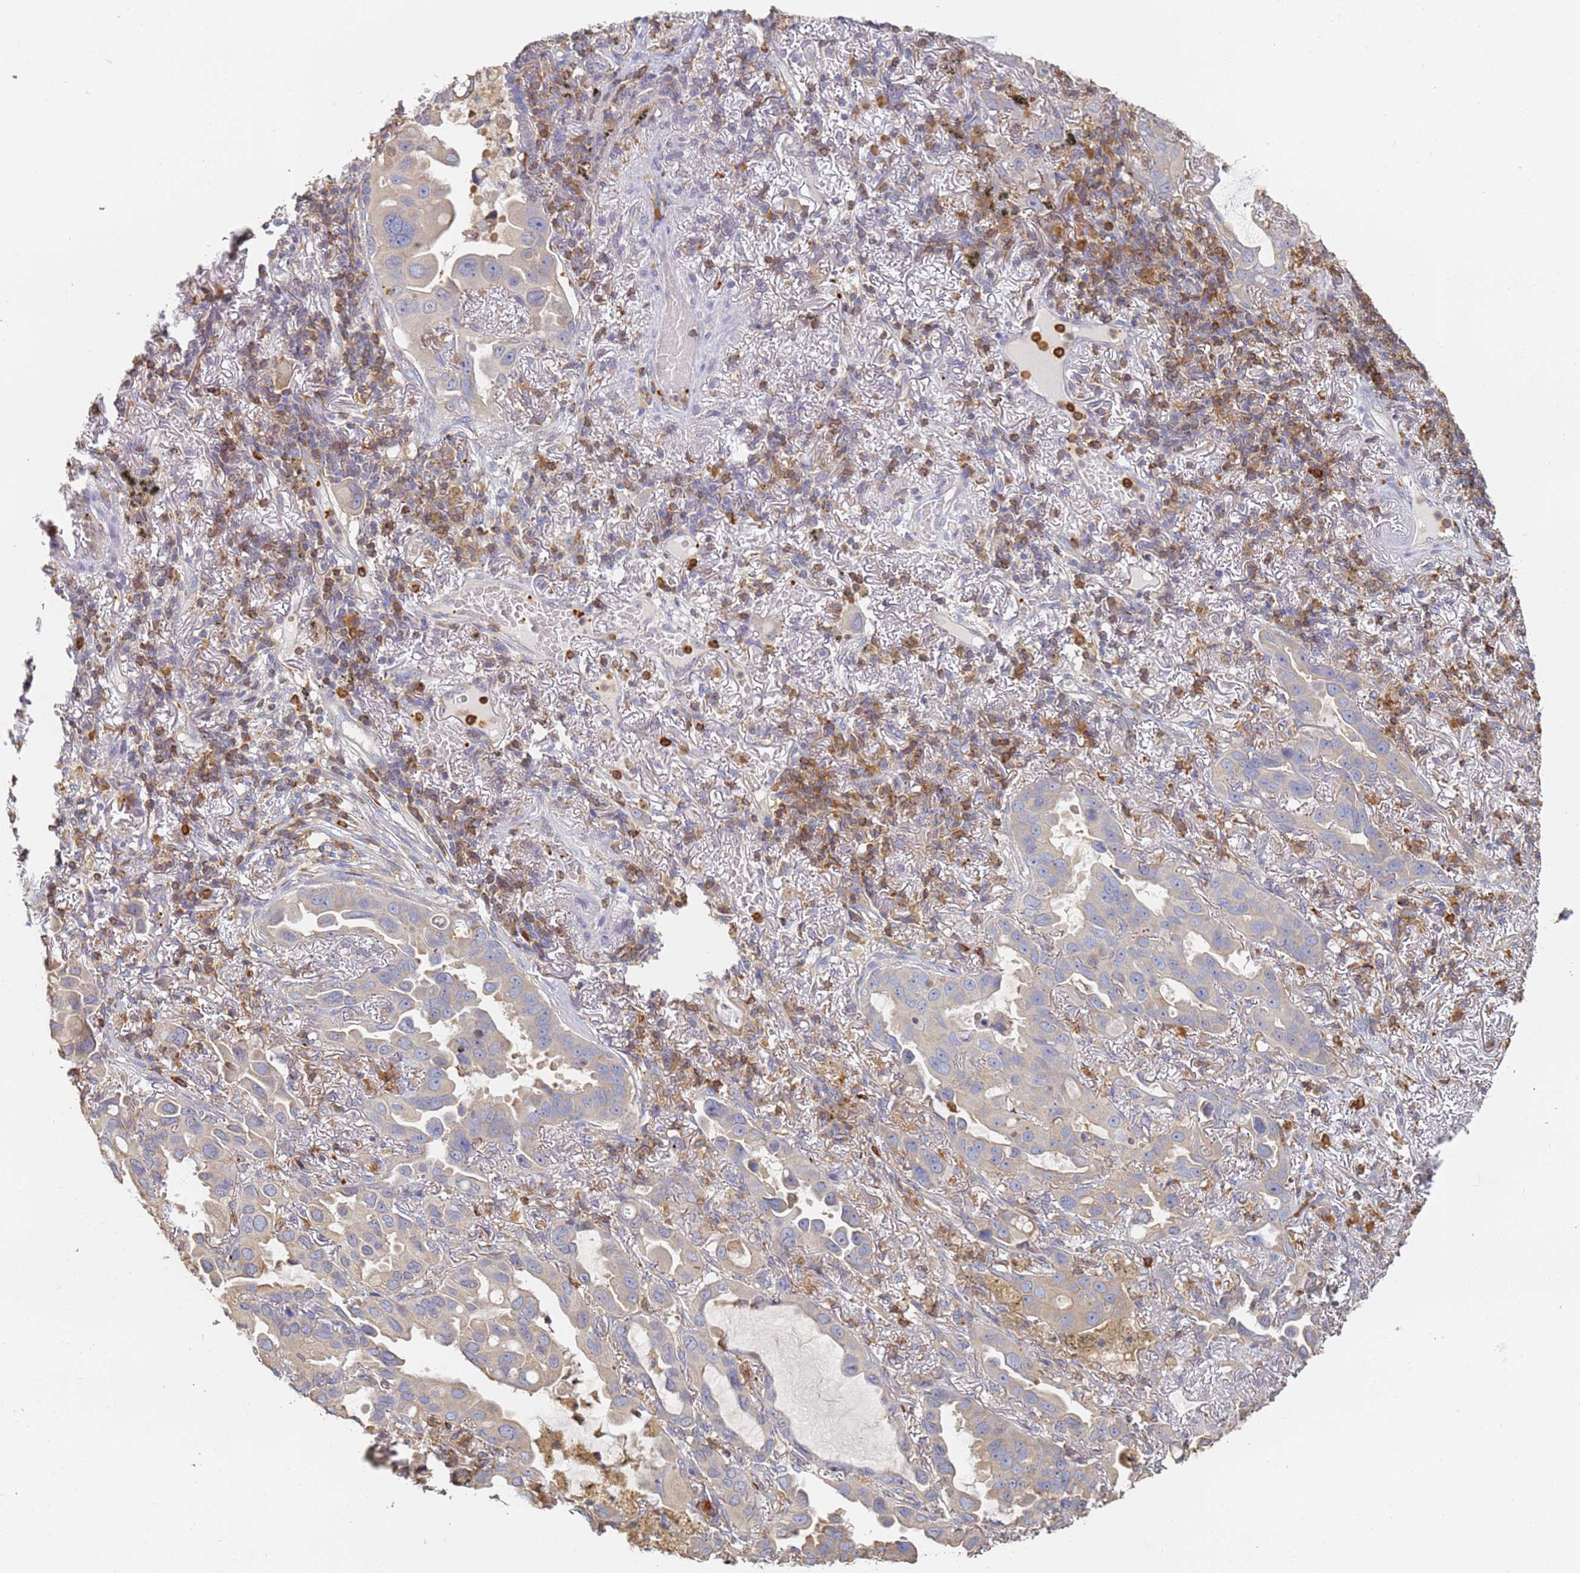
{"staining": {"intensity": "negative", "quantity": "none", "location": "none"}, "tissue": "lung cancer", "cell_type": "Tumor cells", "image_type": "cancer", "snomed": [{"axis": "morphology", "description": "Adenocarcinoma, NOS"}, {"axis": "topography", "description": "Lung"}], "caption": "Lung adenocarcinoma was stained to show a protein in brown. There is no significant positivity in tumor cells. Nuclei are stained in blue.", "gene": "BIN2", "patient": {"sex": "male", "age": 64}}